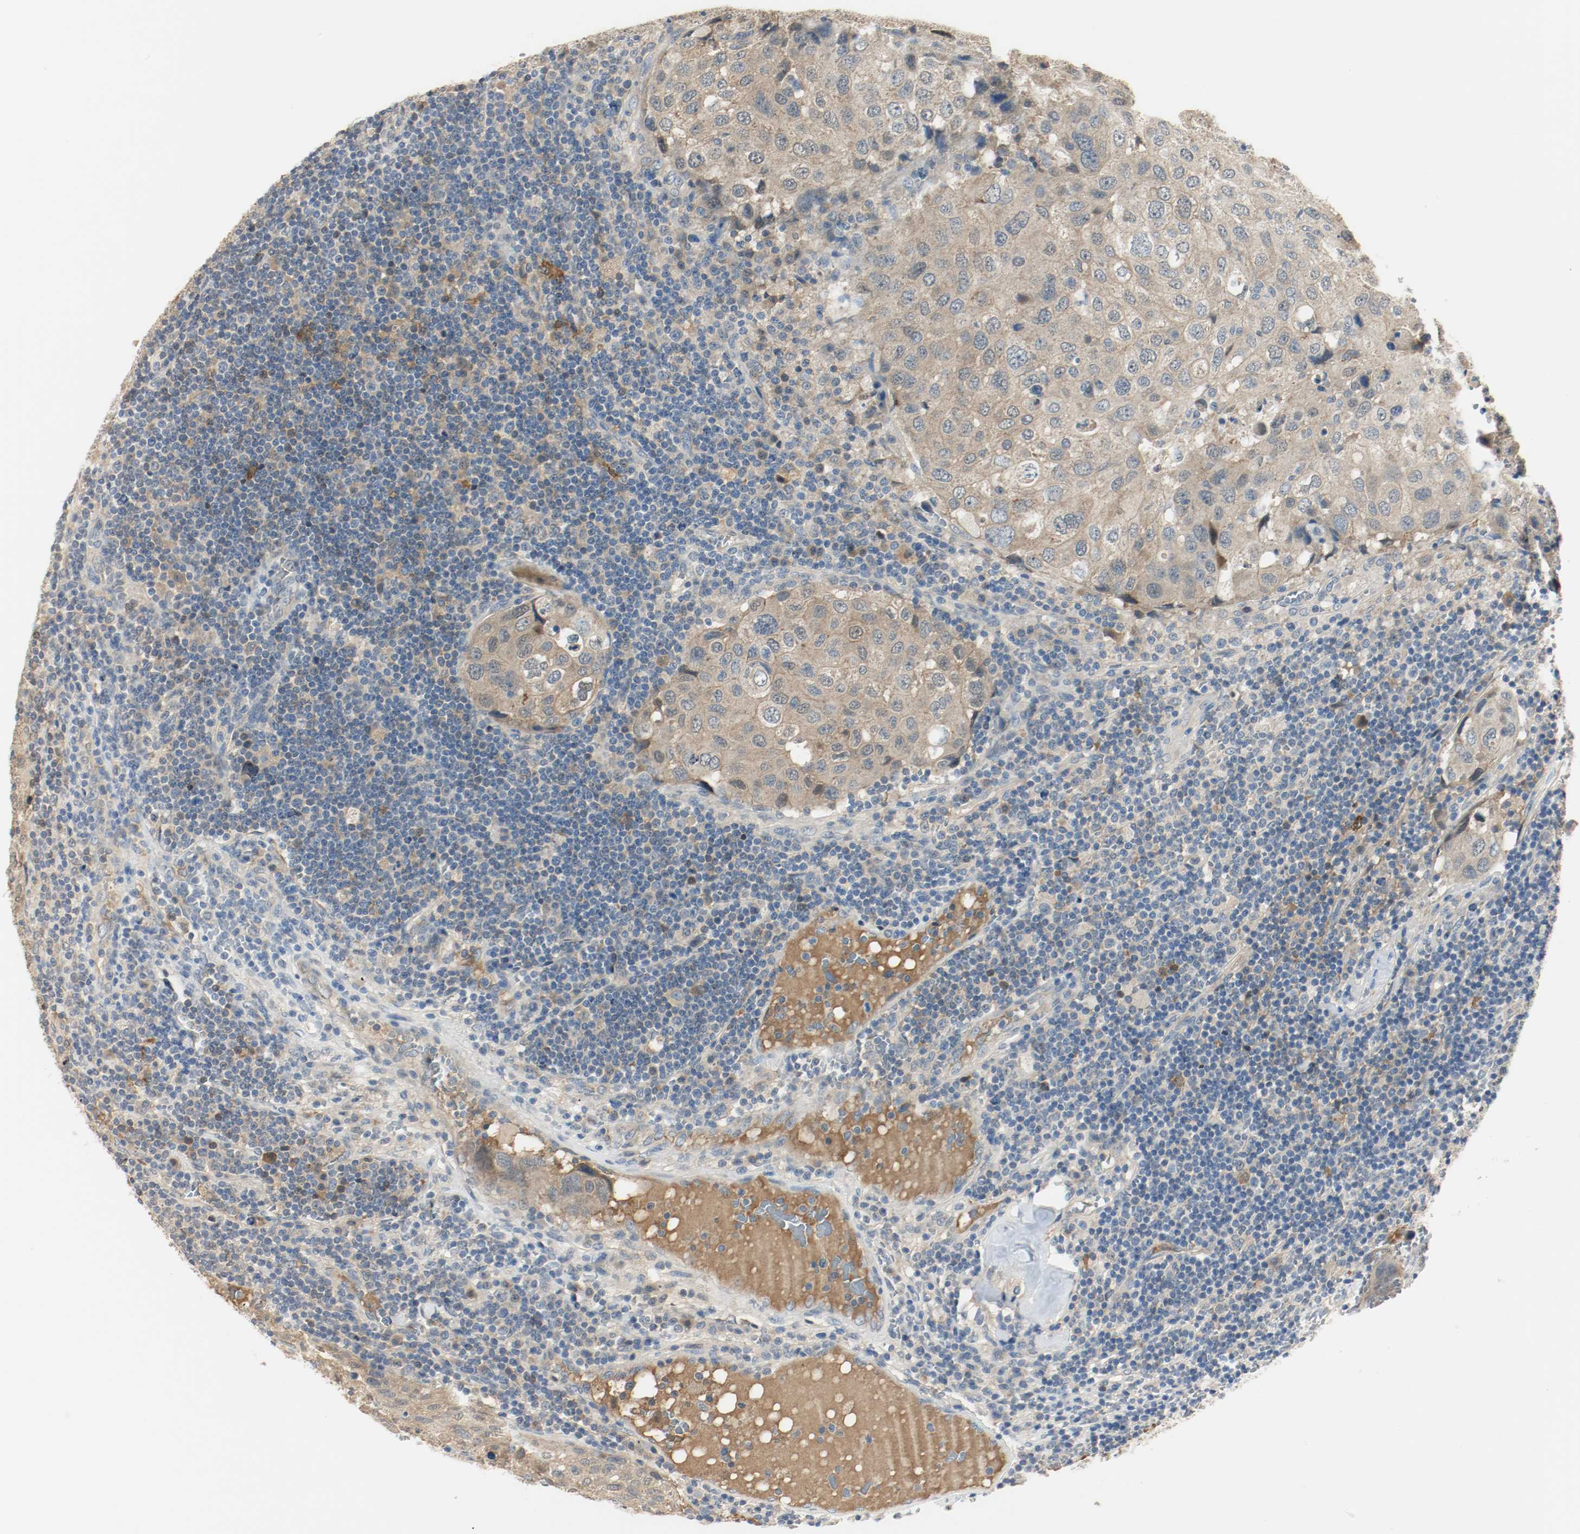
{"staining": {"intensity": "weak", "quantity": ">75%", "location": "cytoplasmic/membranous"}, "tissue": "urothelial cancer", "cell_type": "Tumor cells", "image_type": "cancer", "snomed": [{"axis": "morphology", "description": "Urothelial carcinoma, High grade"}, {"axis": "topography", "description": "Lymph node"}, {"axis": "topography", "description": "Urinary bladder"}], "caption": "Immunohistochemical staining of urothelial carcinoma (high-grade) shows low levels of weak cytoplasmic/membranous staining in about >75% of tumor cells. (Stains: DAB (3,3'-diaminobenzidine) in brown, nuclei in blue, Microscopy: brightfield microscopy at high magnification).", "gene": "MELTF", "patient": {"sex": "male", "age": 51}}